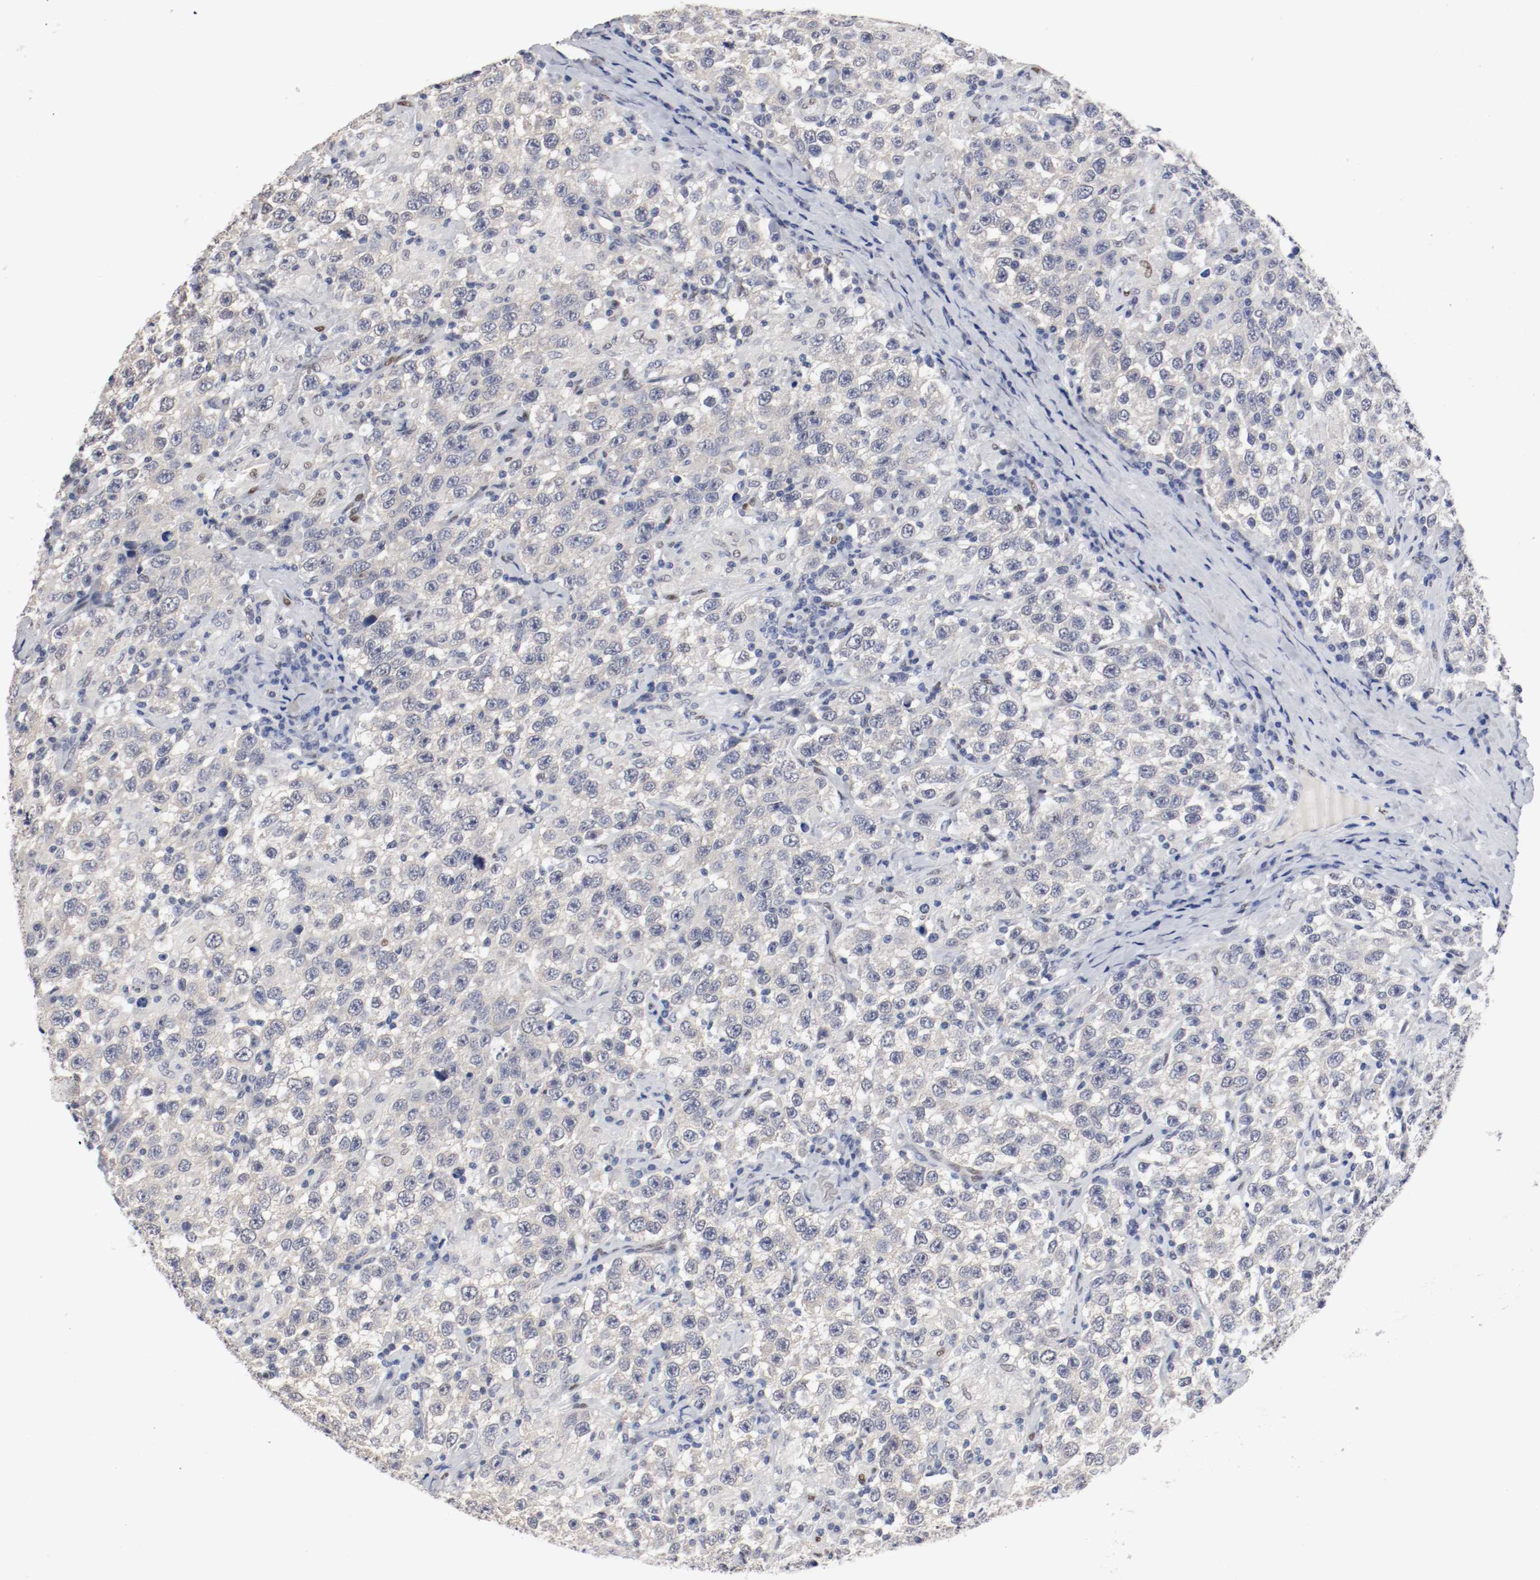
{"staining": {"intensity": "negative", "quantity": "none", "location": "none"}, "tissue": "testis cancer", "cell_type": "Tumor cells", "image_type": "cancer", "snomed": [{"axis": "morphology", "description": "Seminoma, NOS"}, {"axis": "topography", "description": "Testis"}], "caption": "Immunohistochemistry image of human testis seminoma stained for a protein (brown), which displays no expression in tumor cells.", "gene": "FOSL2", "patient": {"sex": "male", "age": 41}}